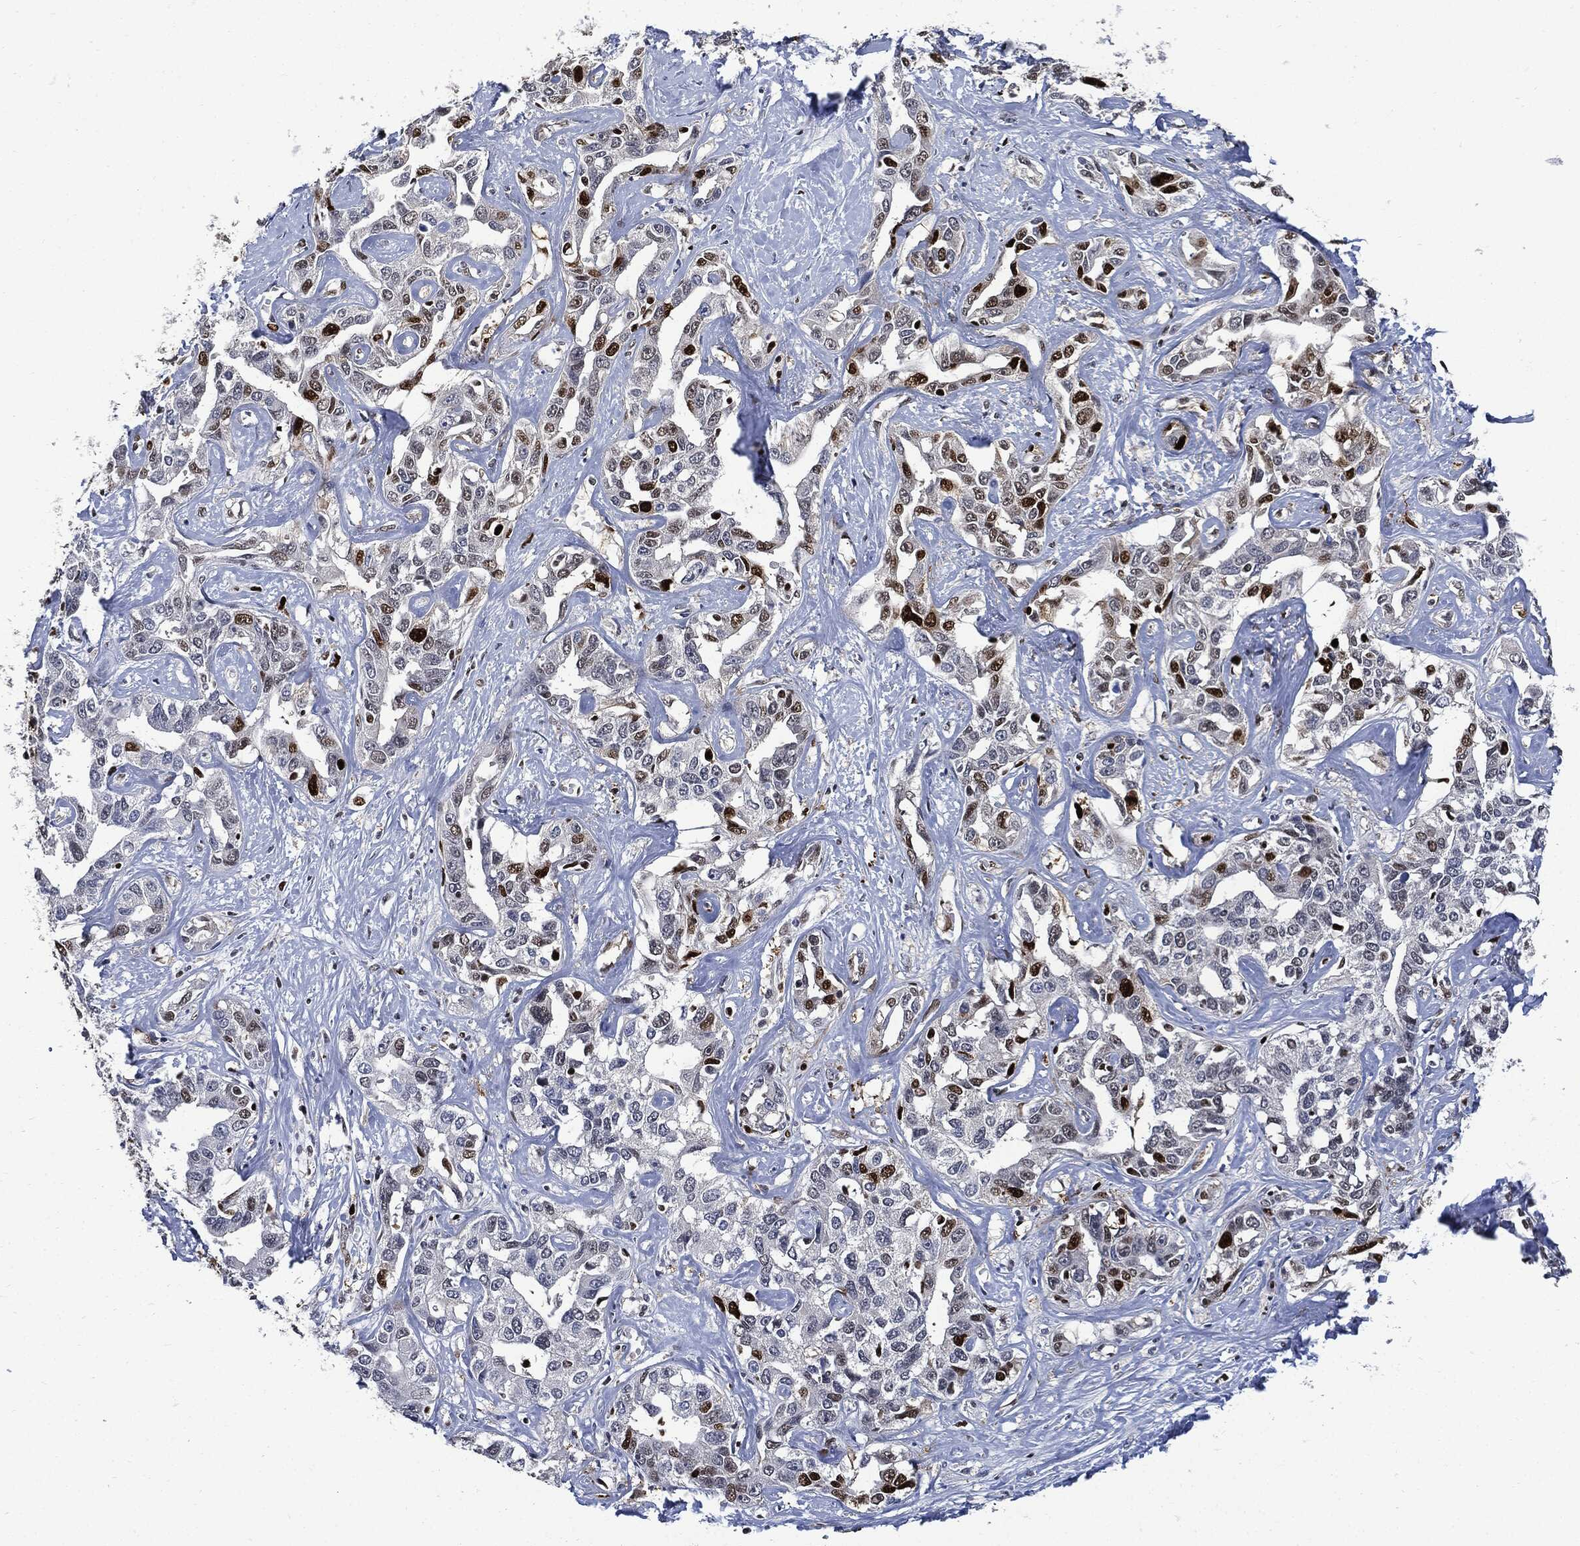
{"staining": {"intensity": "strong", "quantity": "<25%", "location": "nuclear"}, "tissue": "liver cancer", "cell_type": "Tumor cells", "image_type": "cancer", "snomed": [{"axis": "morphology", "description": "Cholangiocarcinoma"}, {"axis": "topography", "description": "Liver"}], "caption": "Immunohistochemical staining of cholangiocarcinoma (liver) exhibits medium levels of strong nuclear expression in about <25% of tumor cells.", "gene": "PCNA", "patient": {"sex": "male", "age": 59}}